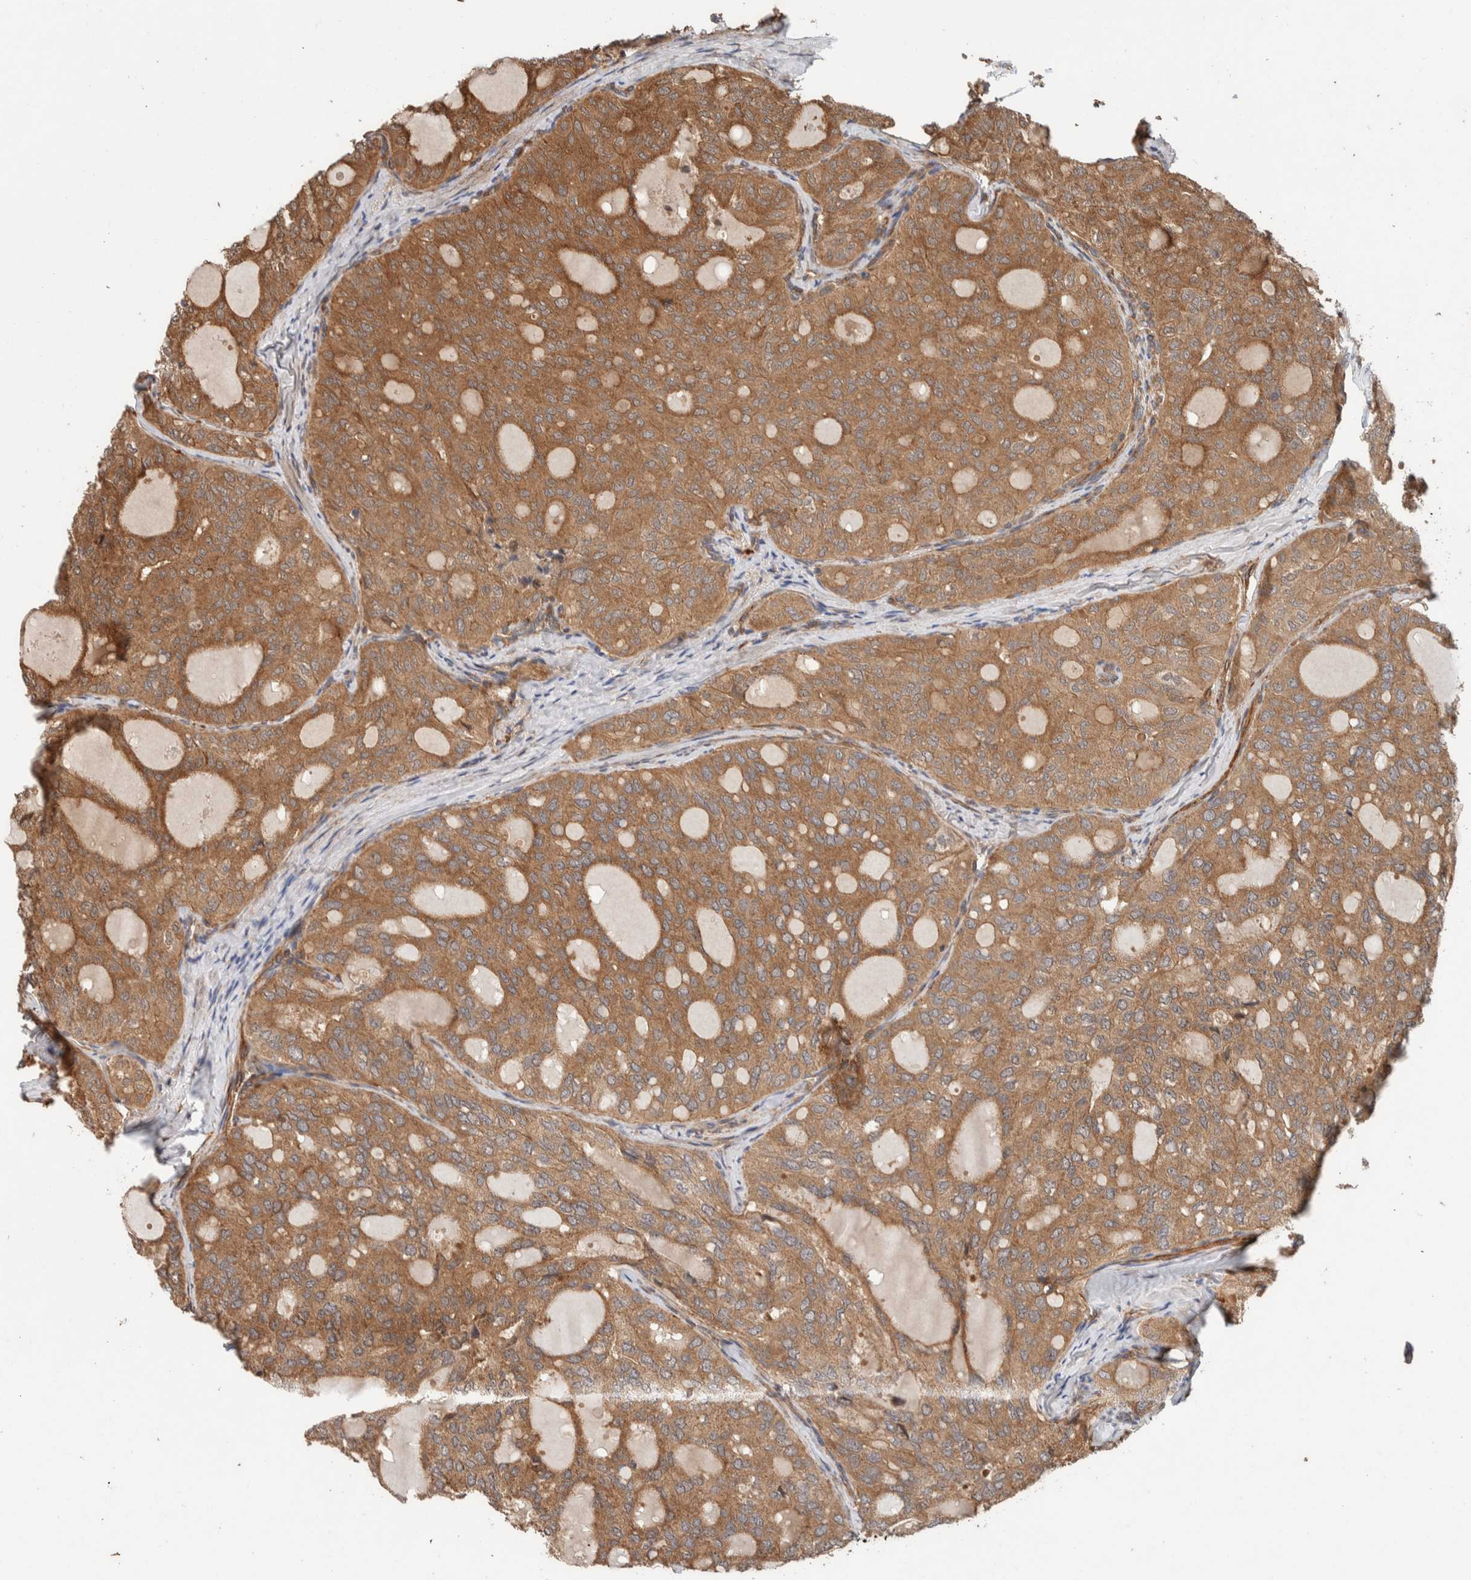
{"staining": {"intensity": "moderate", "quantity": ">75%", "location": "cytoplasmic/membranous"}, "tissue": "thyroid cancer", "cell_type": "Tumor cells", "image_type": "cancer", "snomed": [{"axis": "morphology", "description": "Follicular adenoma carcinoma, NOS"}, {"axis": "topography", "description": "Thyroid gland"}], "caption": "Immunohistochemical staining of thyroid follicular adenoma carcinoma displays medium levels of moderate cytoplasmic/membranous expression in approximately >75% of tumor cells. (DAB = brown stain, brightfield microscopy at high magnification).", "gene": "SYNRG", "patient": {"sex": "male", "age": 75}}